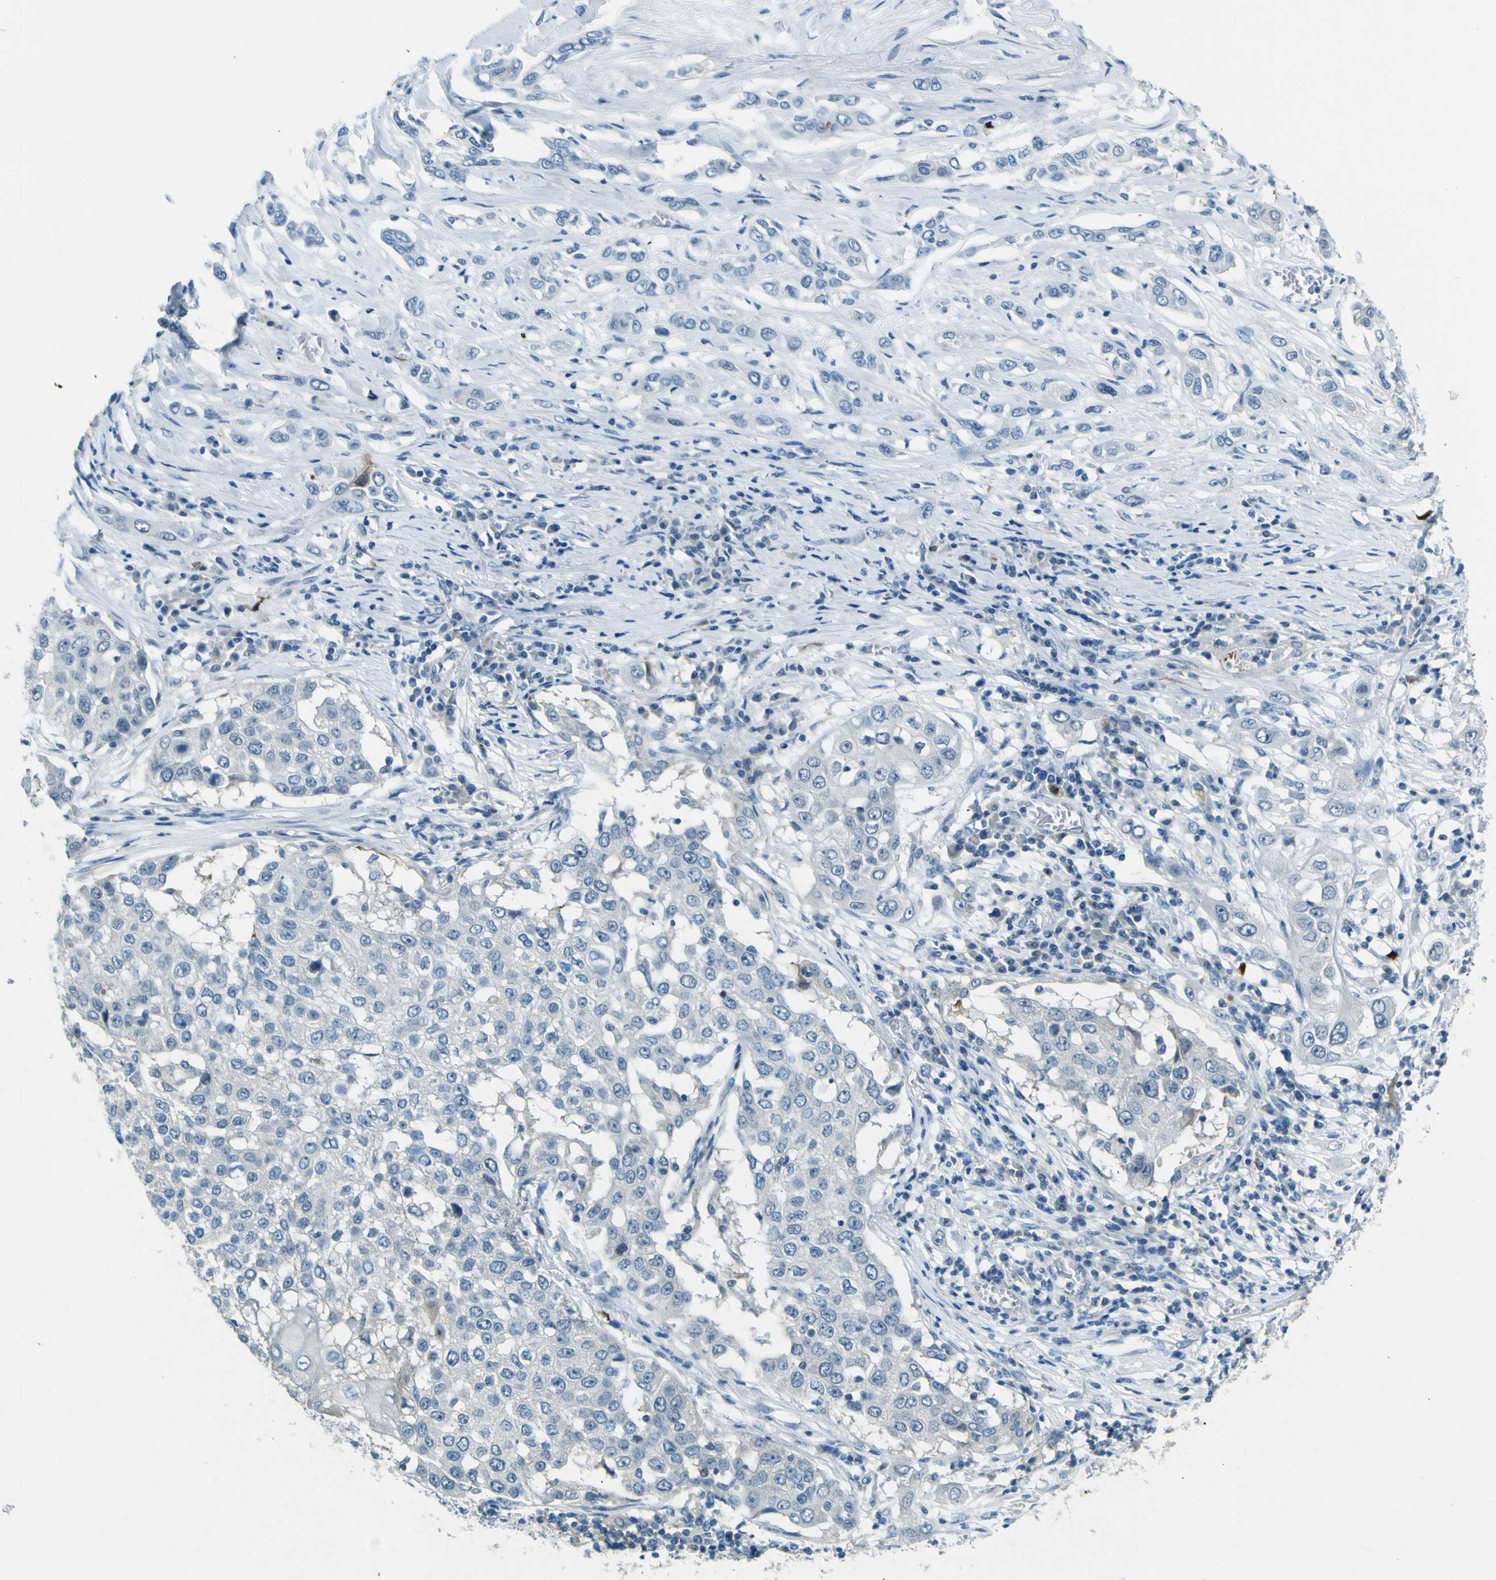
{"staining": {"intensity": "moderate", "quantity": "<25%", "location": "cytoplasmic/membranous"}, "tissue": "lung cancer", "cell_type": "Tumor cells", "image_type": "cancer", "snomed": [{"axis": "morphology", "description": "Squamous cell carcinoma, NOS"}, {"axis": "topography", "description": "Lung"}], "caption": "Protein staining of lung cancer tissue demonstrates moderate cytoplasmic/membranous positivity in approximately <25% of tumor cells. Using DAB (brown) and hematoxylin (blue) stains, captured at high magnification using brightfield microscopy.", "gene": "SORCS1", "patient": {"sex": "male", "age": 71}}